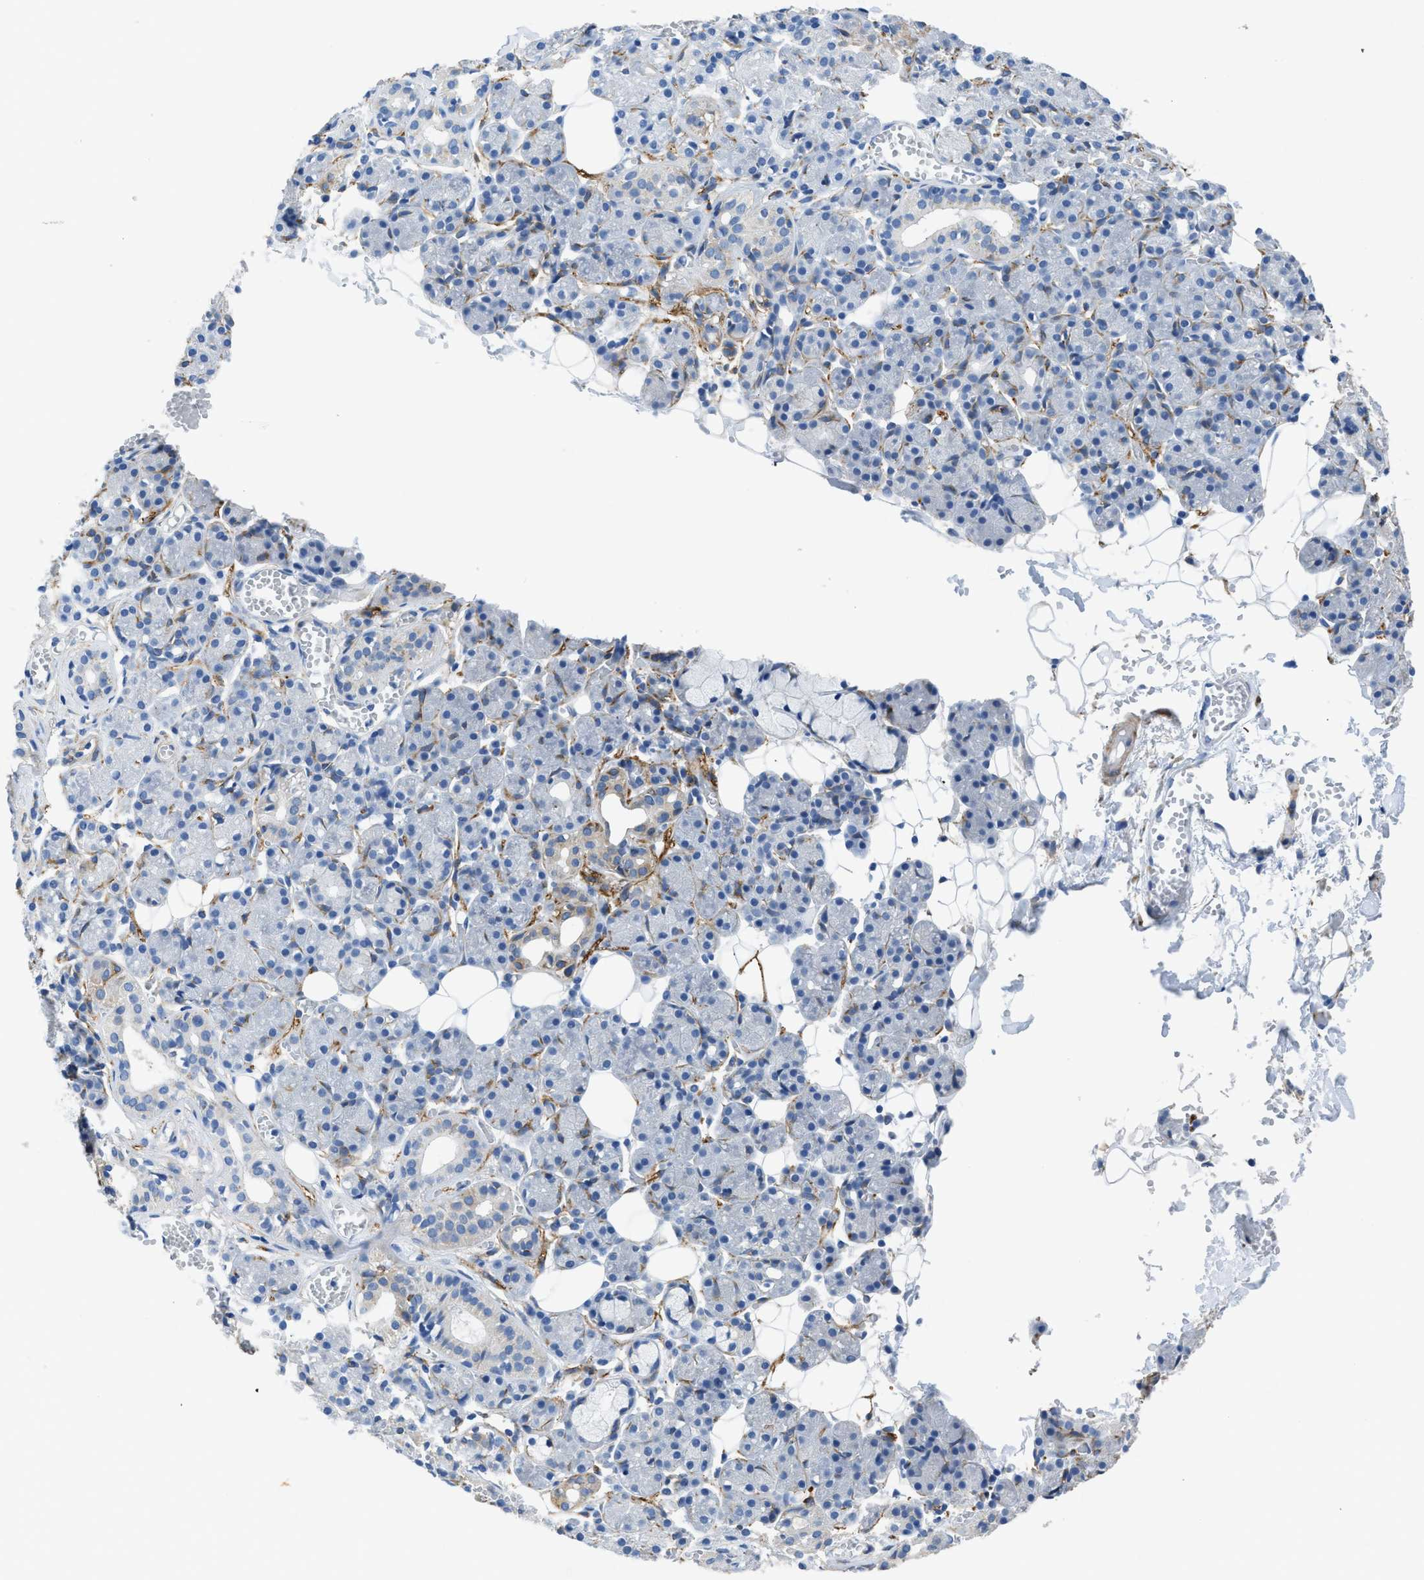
{"staining": {"intensity": "negative", "quantity": "none", "location": "none"}, "tissue": "salivary gland", "cell_type": "Glandular cells", "image_type": "normal", "snomed": [{"axis": "morphology", "description": "Normal tissue, NOS"}, {"axis": "topography", "description": "Salivary gland"}], "caption": "Immunohistochemical staining of normal human salivary gland shows no significant staining in glandular cells.", "gene": "ZSWIM5", "patient": {"sex": "male", "age": 63}}